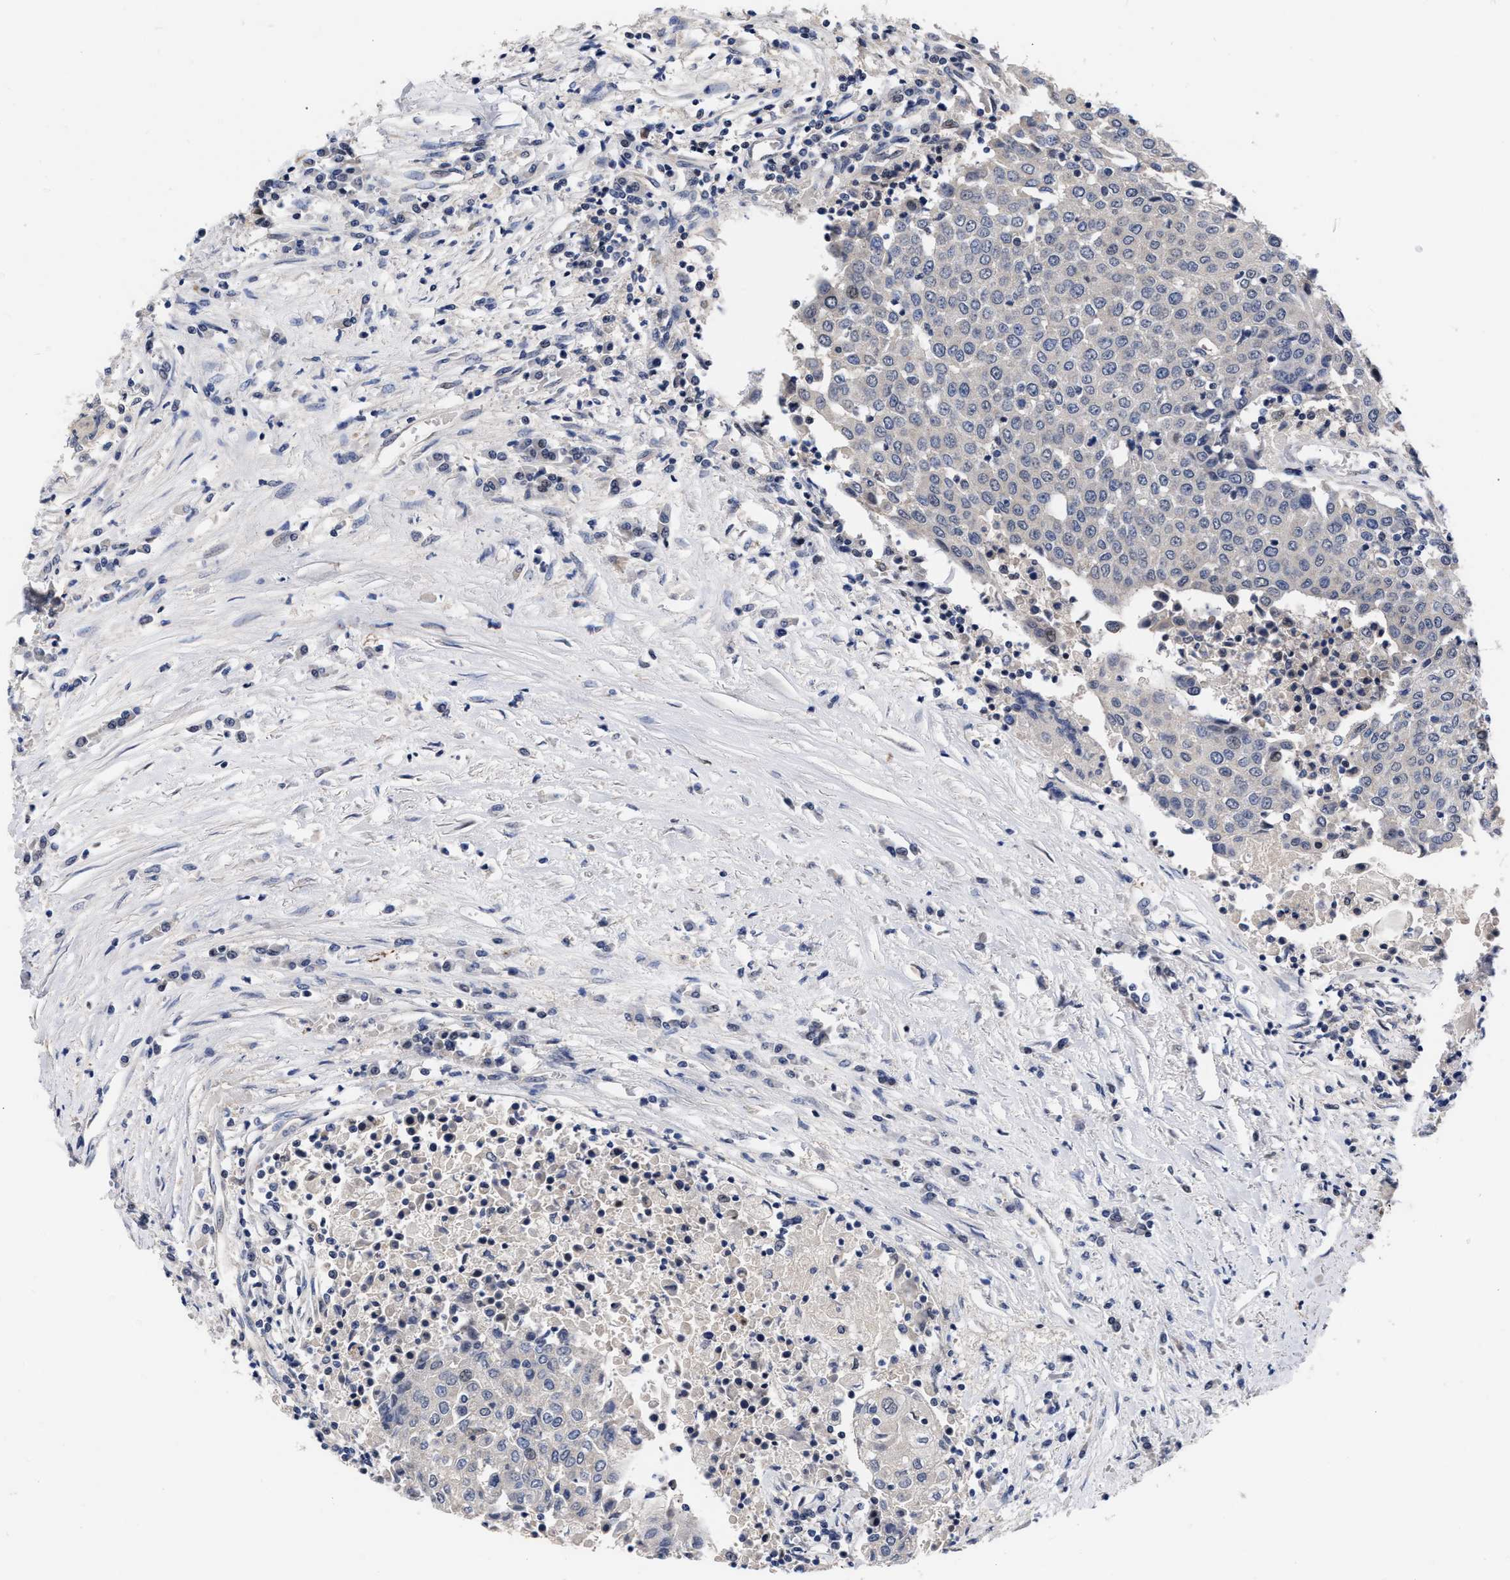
{"staining": {"intensity": "negative", "quantity": "none", "location": "none"}, "tissue": "urothelial cancer", "cell_type": "Tumor cells", "image_type": "cancer", "snomed": [{"axis": "morphology", "description": "Urothelial carcinoma, High grade"}, {"axis": "topography", "description": "Urinary bladder"}], "caption": "Tumor cells are negative for brown protein staining in urothelial cancer. (DAB immunohistochemistry, high magnification).", "gene": "CCN5", "patient": {"sex": "female", "age": 85}}